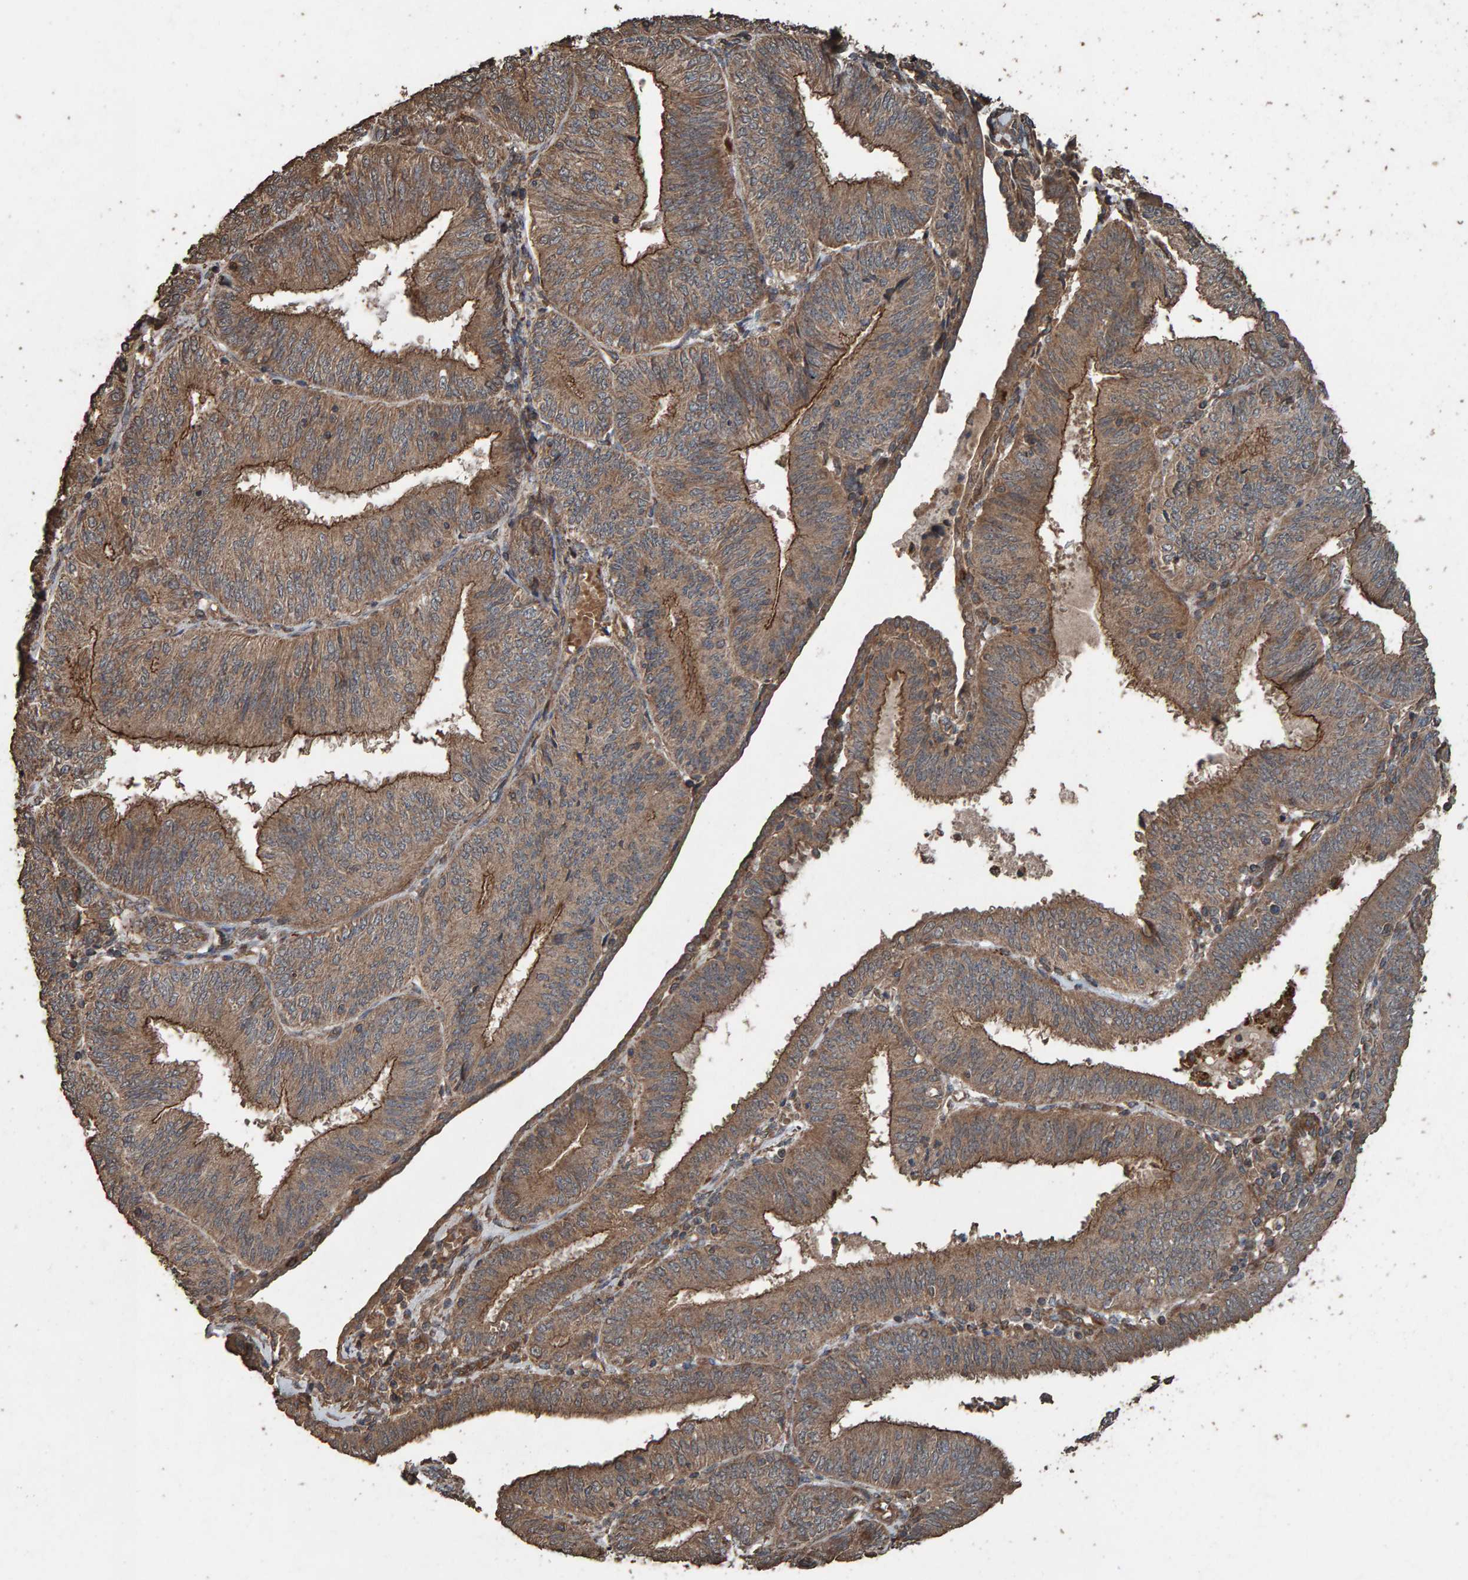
{"staining": {"intensity": "moderate", "quantity": ">75%", "location": "cytoplasmic/membranous"}, "tissue": "endometrial cancer", "cell_type": "Tumor cells", "image_type": "cancer", "snomed": [{"axis": "morphology", "description": "Adenocarcinoma, NOS"}, {"axis": "topography", "description": "Endometrium"}], "caption": "Endometrial cancer stained with a brown dye displays moderate cytoplasmic/membranous positive positivity in approximately >75% of tumor cells.", "gene": "DUS1L", "patient": {"sex": "female", "age": 58}}